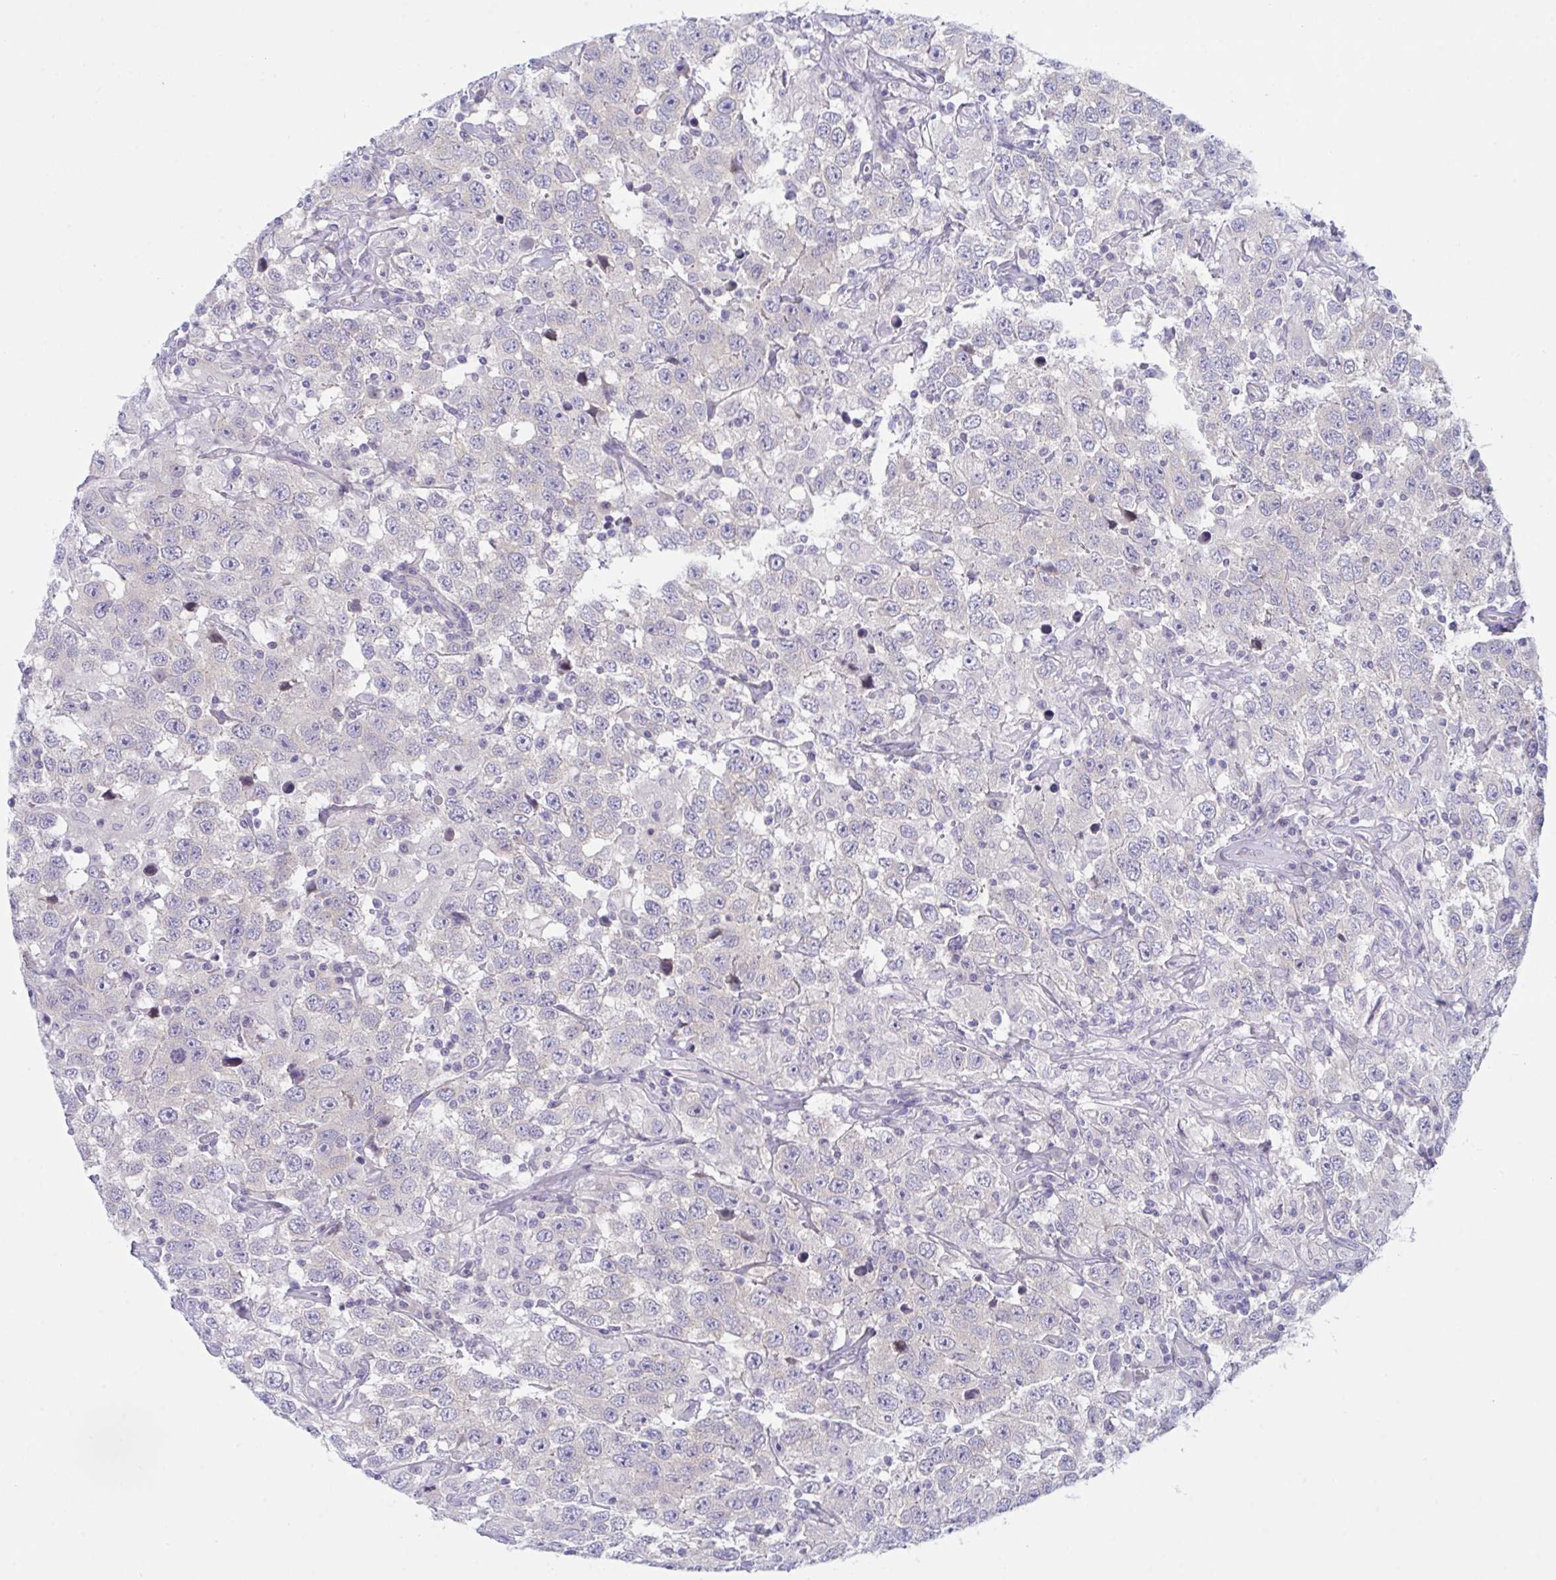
{"staining": {"intensity": "negative", "quantity": "none", "location": "none"}, "tissue": "testis cancer", "cell_type": "Tumor cells", "image_type": "cancer", "snomed": [{"axis": "morphology", "description": "Seminoma, NOS"}, {"axis": "topography", "description": "Testis"}], "caption": "Human testis cancer (seminoma) stained for a protein using immunohistochemistry reveals no staining in tumor cells.", "gene": "NAA30", "patient": {"sex": "male", "age": 41}}